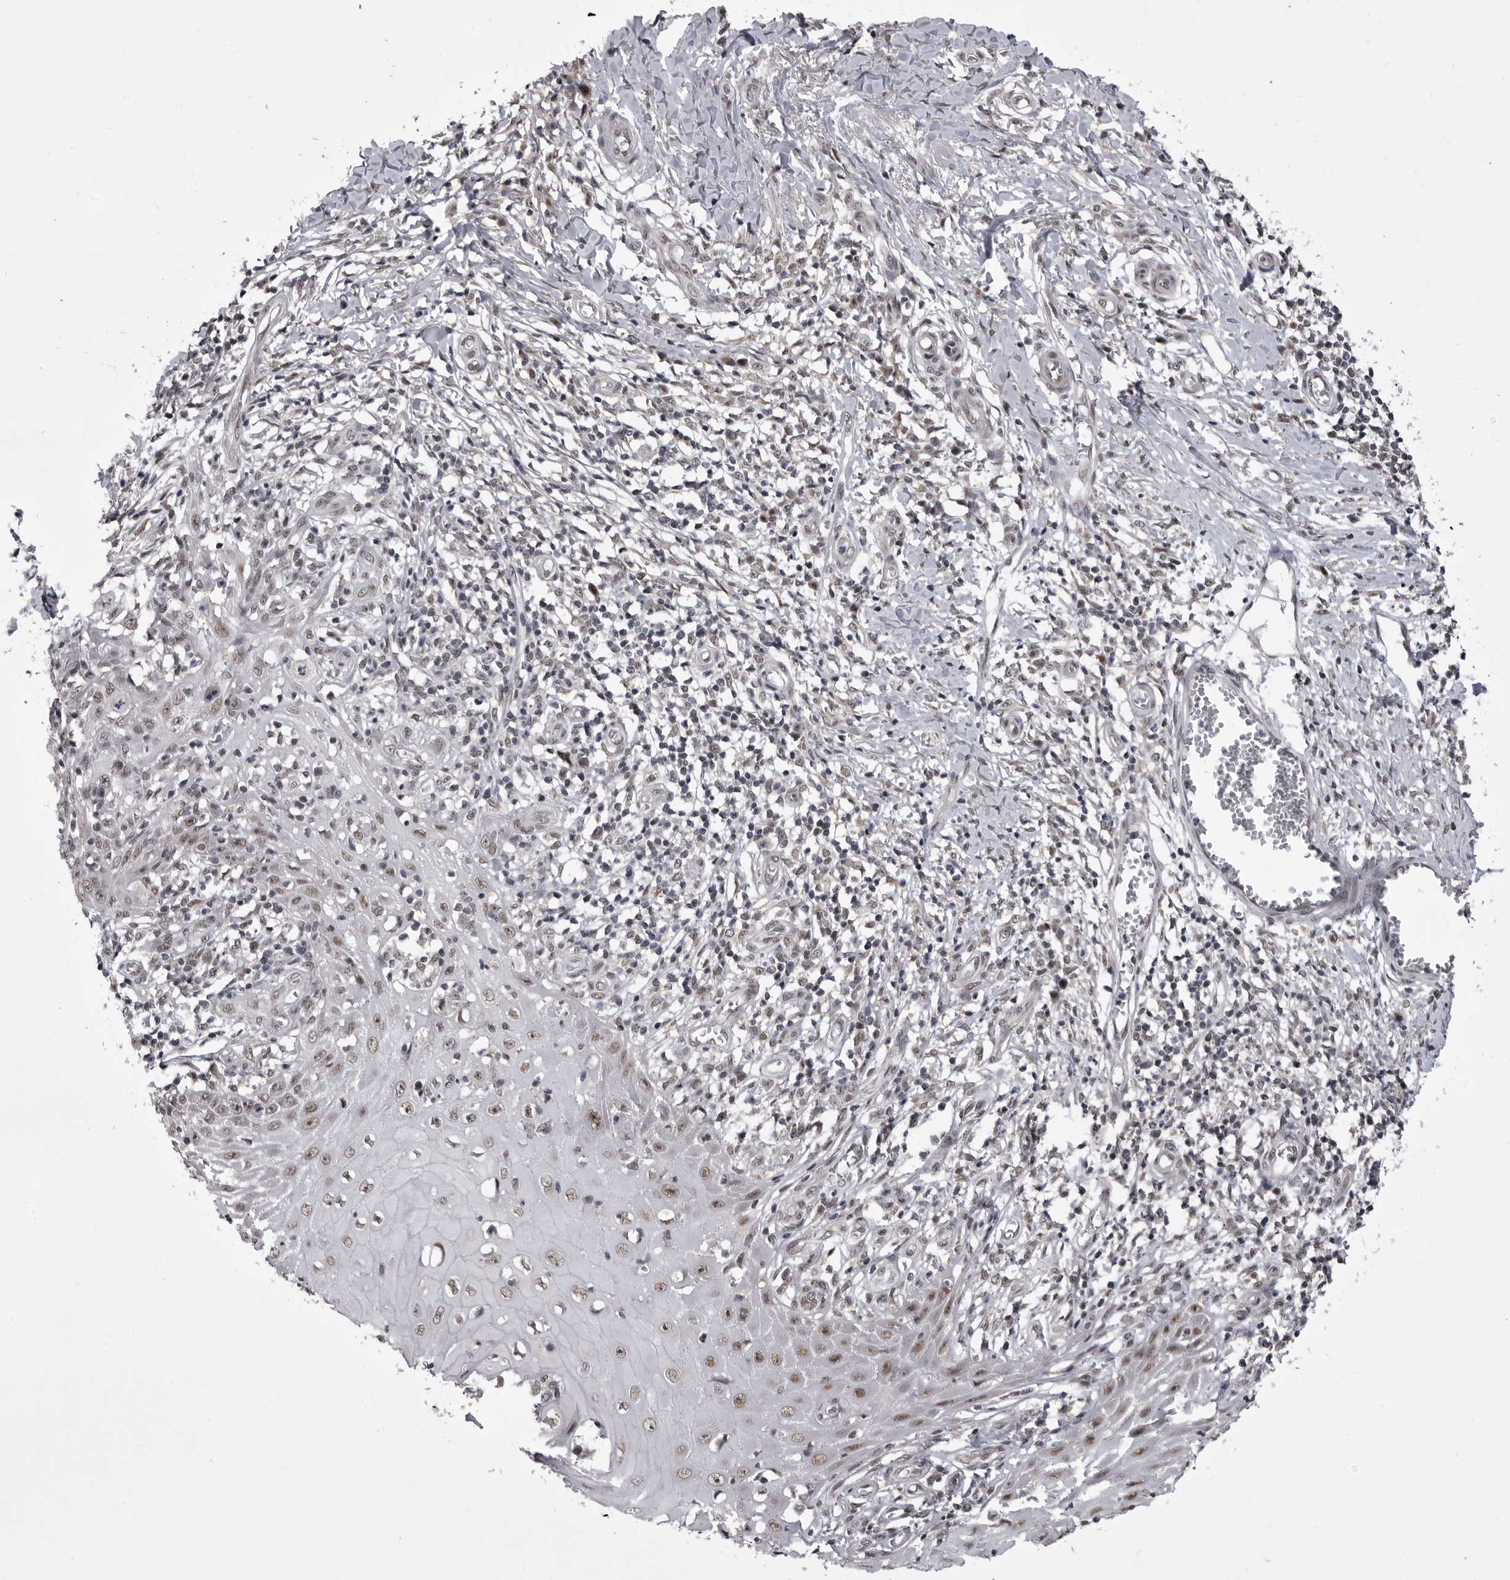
{"staining": {"intensity": "weak", "quantity": "25%-75%", "location": "nuclear"}, "tissue": "skin cancer", "cell_type": "Tumor cells", "image_type": "cancer", "snomed": [{"axis": "morphology", "description": "Squamous cell carcinoma, NOS"}, {"axis": "topography", "description": "Skin"}], "caption": "An image of human skin cancer (squamous cell carcinoma) stained for a protein displays weak nuclear brown staining in tumor cells.", "gene": "PRPF3", "patient": {"sex": "female", "age": 73}}